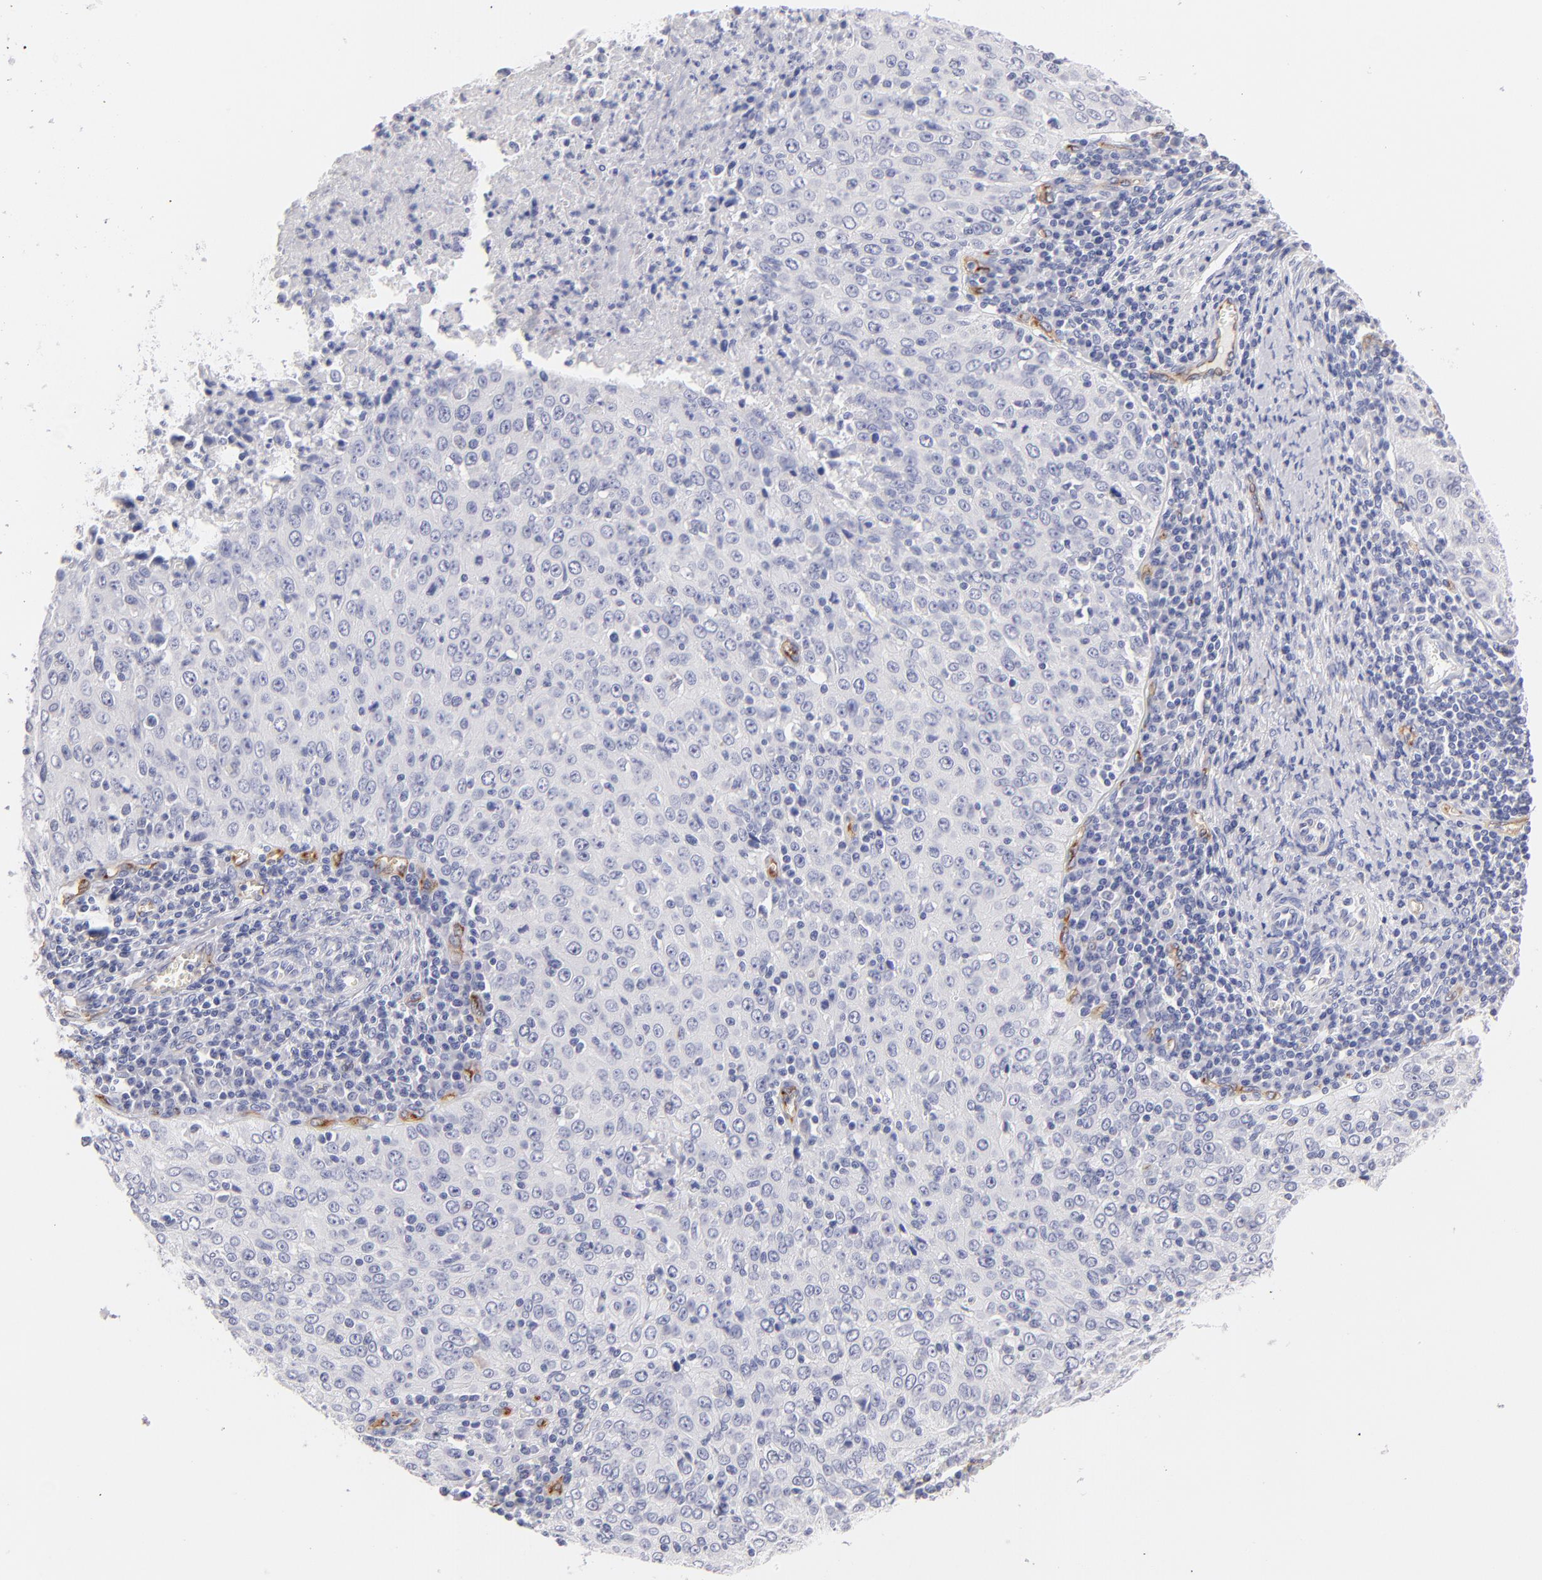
{"staining": {"intensity": "negative", "quantity": "none", "location": "none"}, "tissue": "cervical cancer", "cell_type": "Tumor cells", "image_type": "cancer", "snomed": [{"axis": "morphology", "description": "Squamous cell carcinoma, NOS"}, {"axis": "topography", "description": "Cervix"}], "caption": "Tumor cells show no significant expression in squamous cell carcinoma (cervical). (Brightfield microscopy of DAB immunohistochemistry (IHC) at high magnification).", "gene": "PLVAP", "patient": {"sex": "female", "age": 27}}